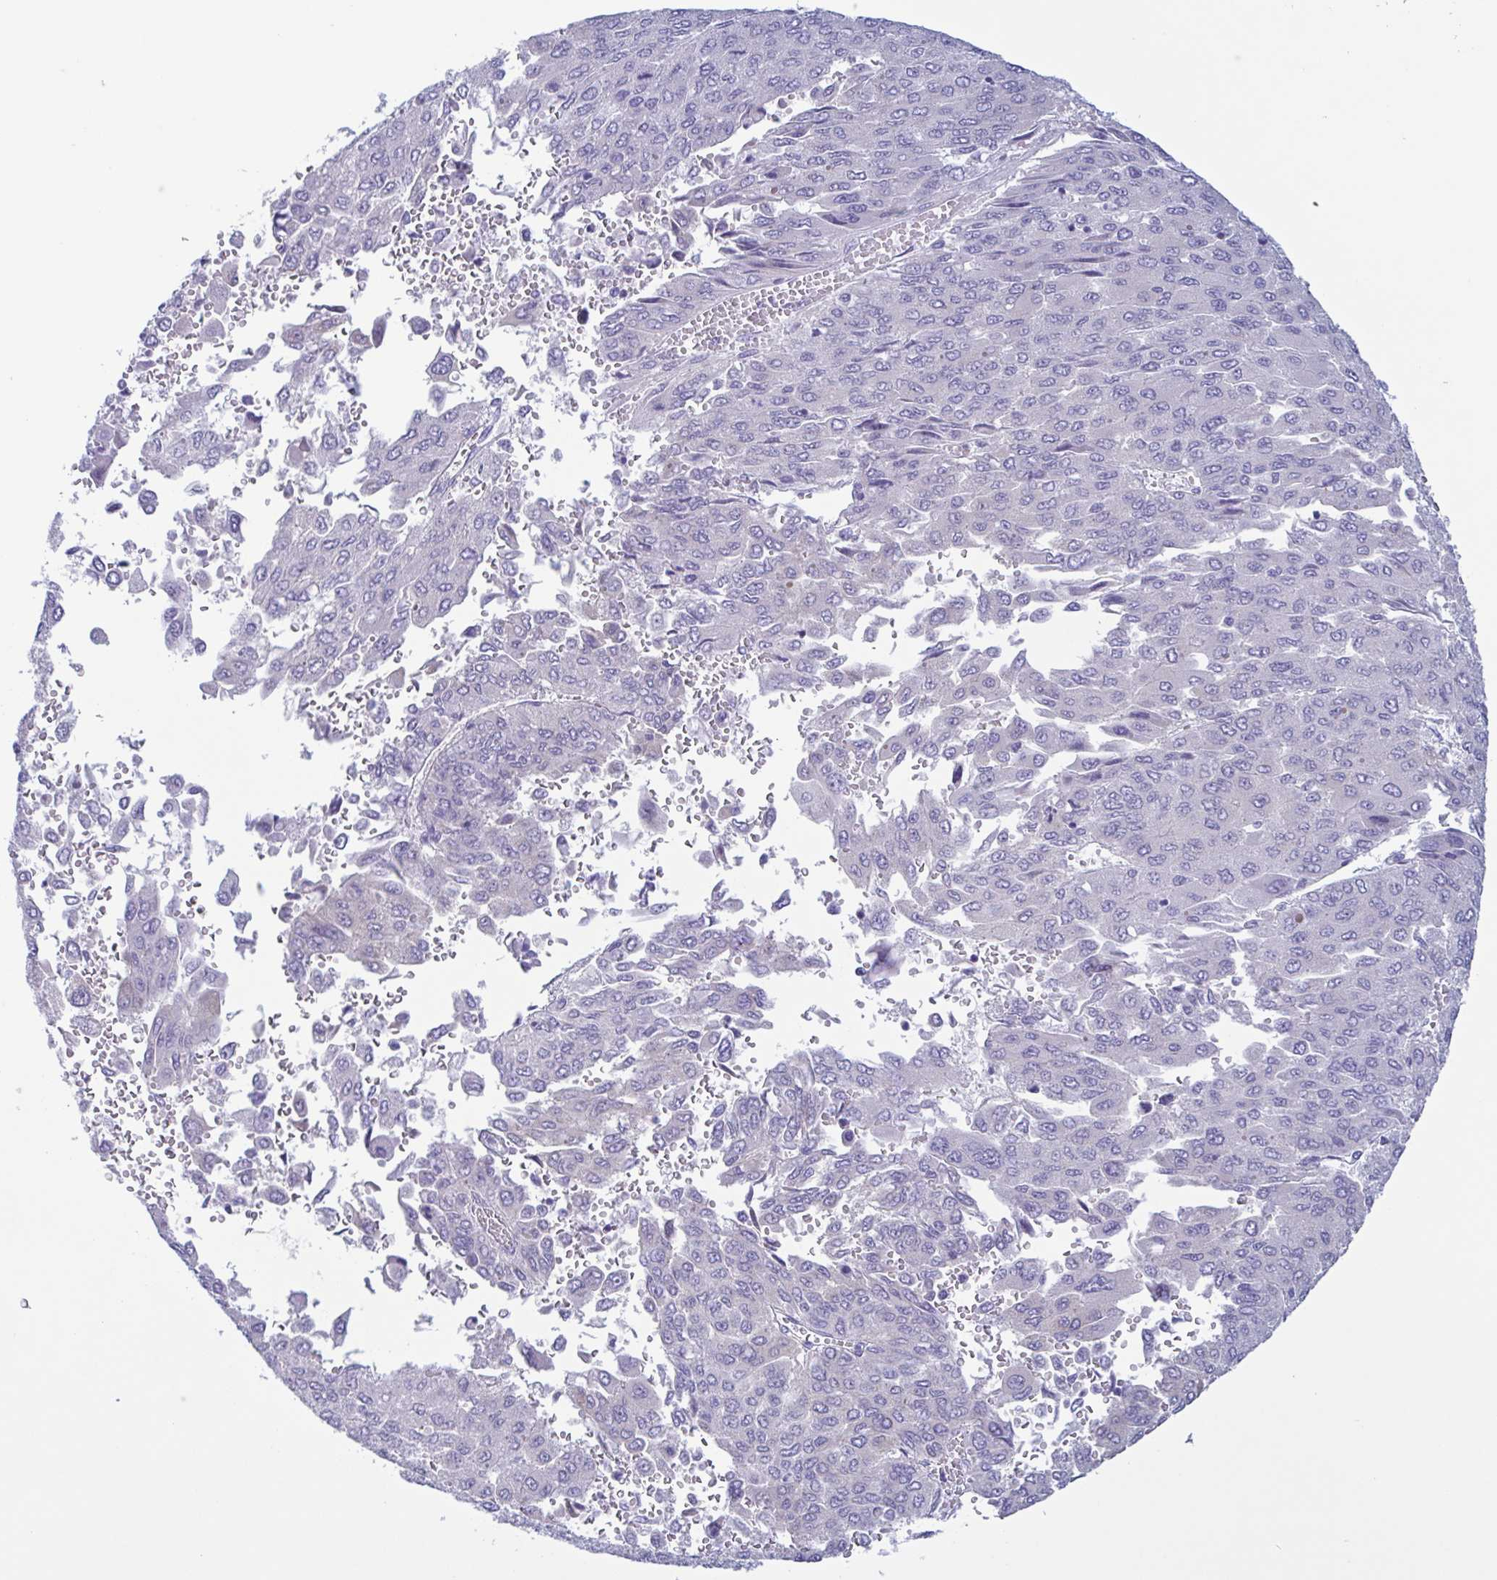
{"staining": {"intensity": "negative", "quantity": "none", "location": "none"}, "tissue": "liver cancer", "cell_type": "Tumor cells", "image_type": "cancer", "snomed": [{"axis": "morphology", "description": "Carcinoma, Hepatocellular, NOS"}, {"axis": "topography", "description": "Liver"}], "caption": "The histopathology image reveals no significant expression in tumor cells of hepatocellular carcinoma (liver). Brightfield microscopy of immunohistochemistry stained with DAB (3,3'-diaminobenzidine) (brown) and hematoxylin (blue), captured at high magnification.", "gene": "INAFM1", "patient": {"sex": "female", "age": 41}}